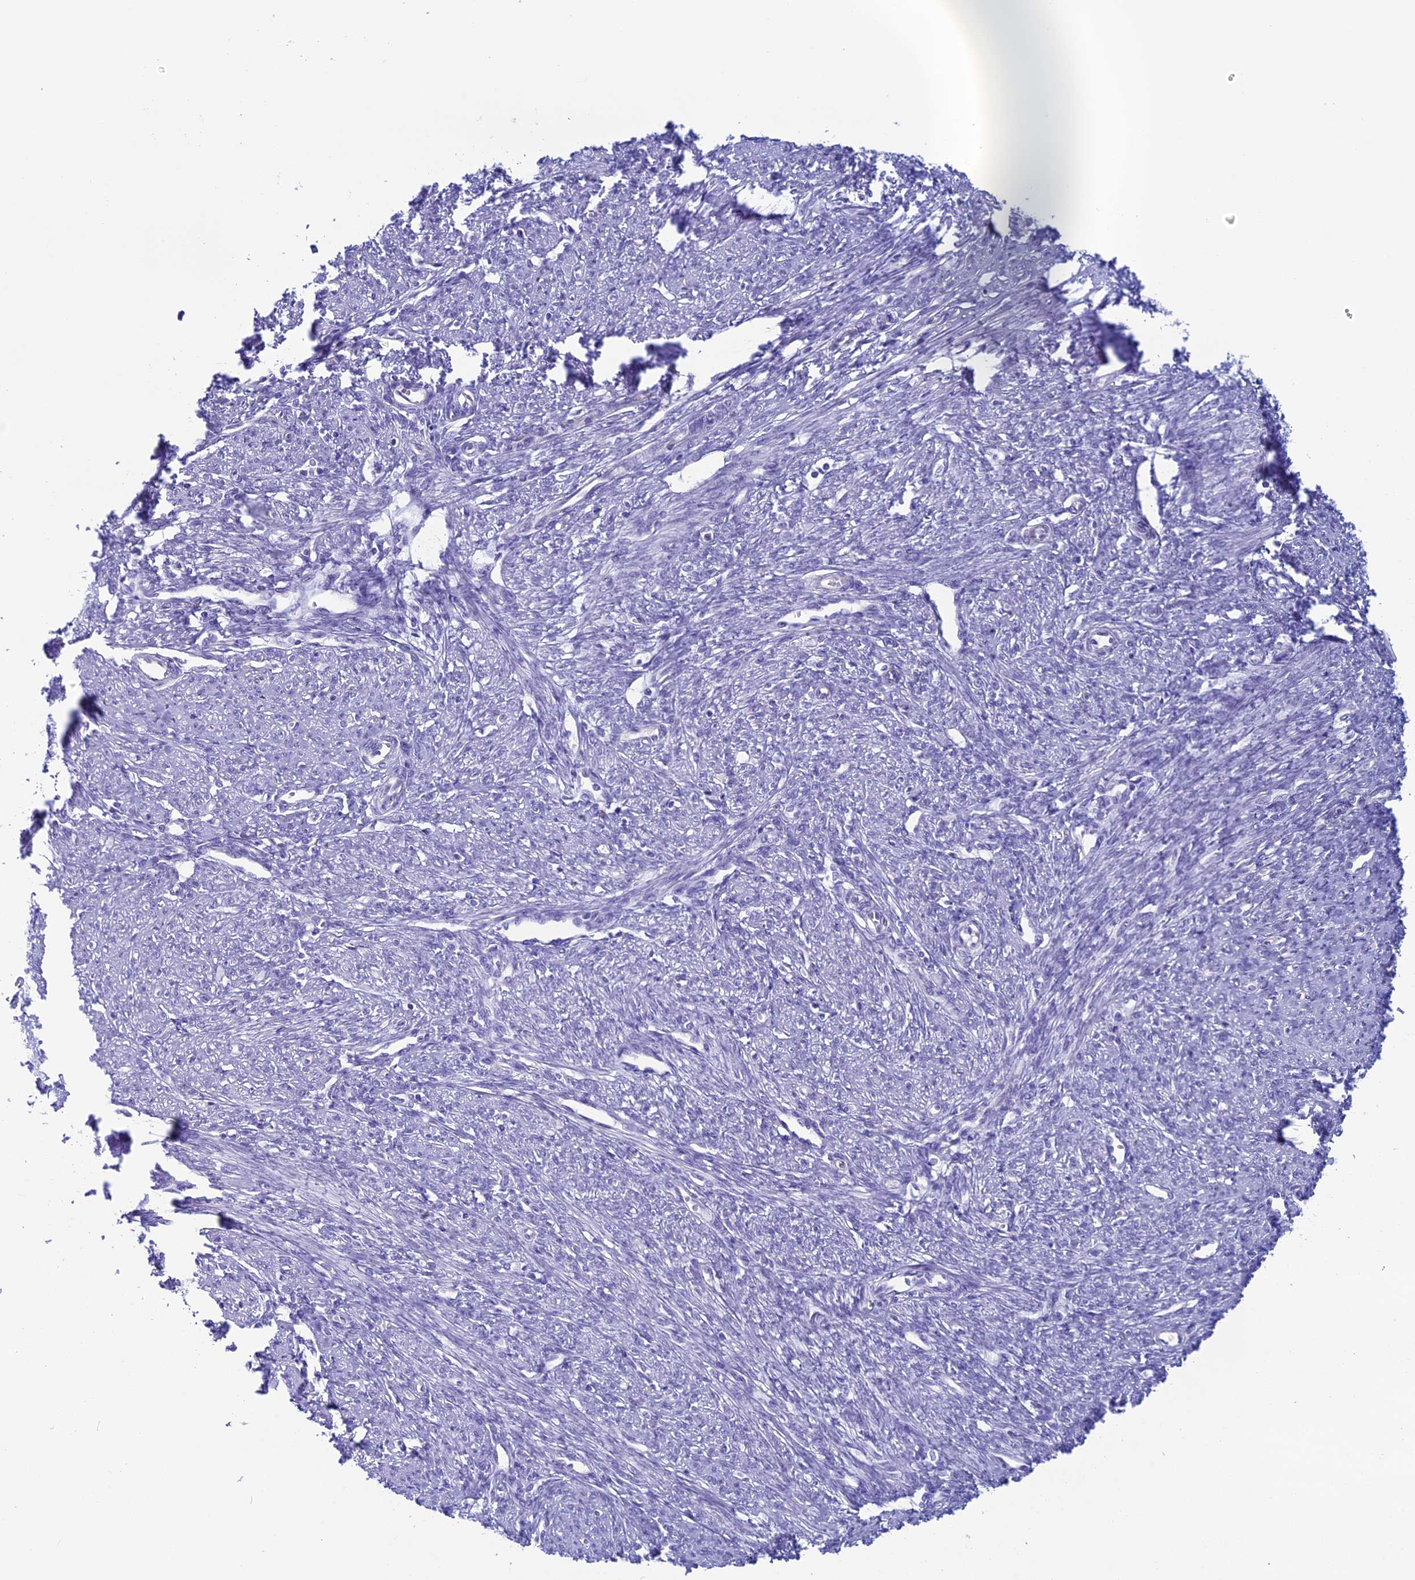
{"staining": {"intensity": "negative", "quantity": "none", "location": "none"}, "tissue": "smooth muscle", "cell_type": "Smooth muscle cells", "image_type": "normal", "snomed": [{"axis": "morphology", "description": "Normal tissue, NOS"}, {"axis": "topography", "description": "Smooth muscle"}, {"axis": "topography", "description": "Uterus"}], "caption": "Human smooth muscle stained for a protein using immunohistochemistry (IHC) reveals no staining in smooth muscle cells.", "gene": "FAM169A", "patient": {"sex": "female", "age": 59}}